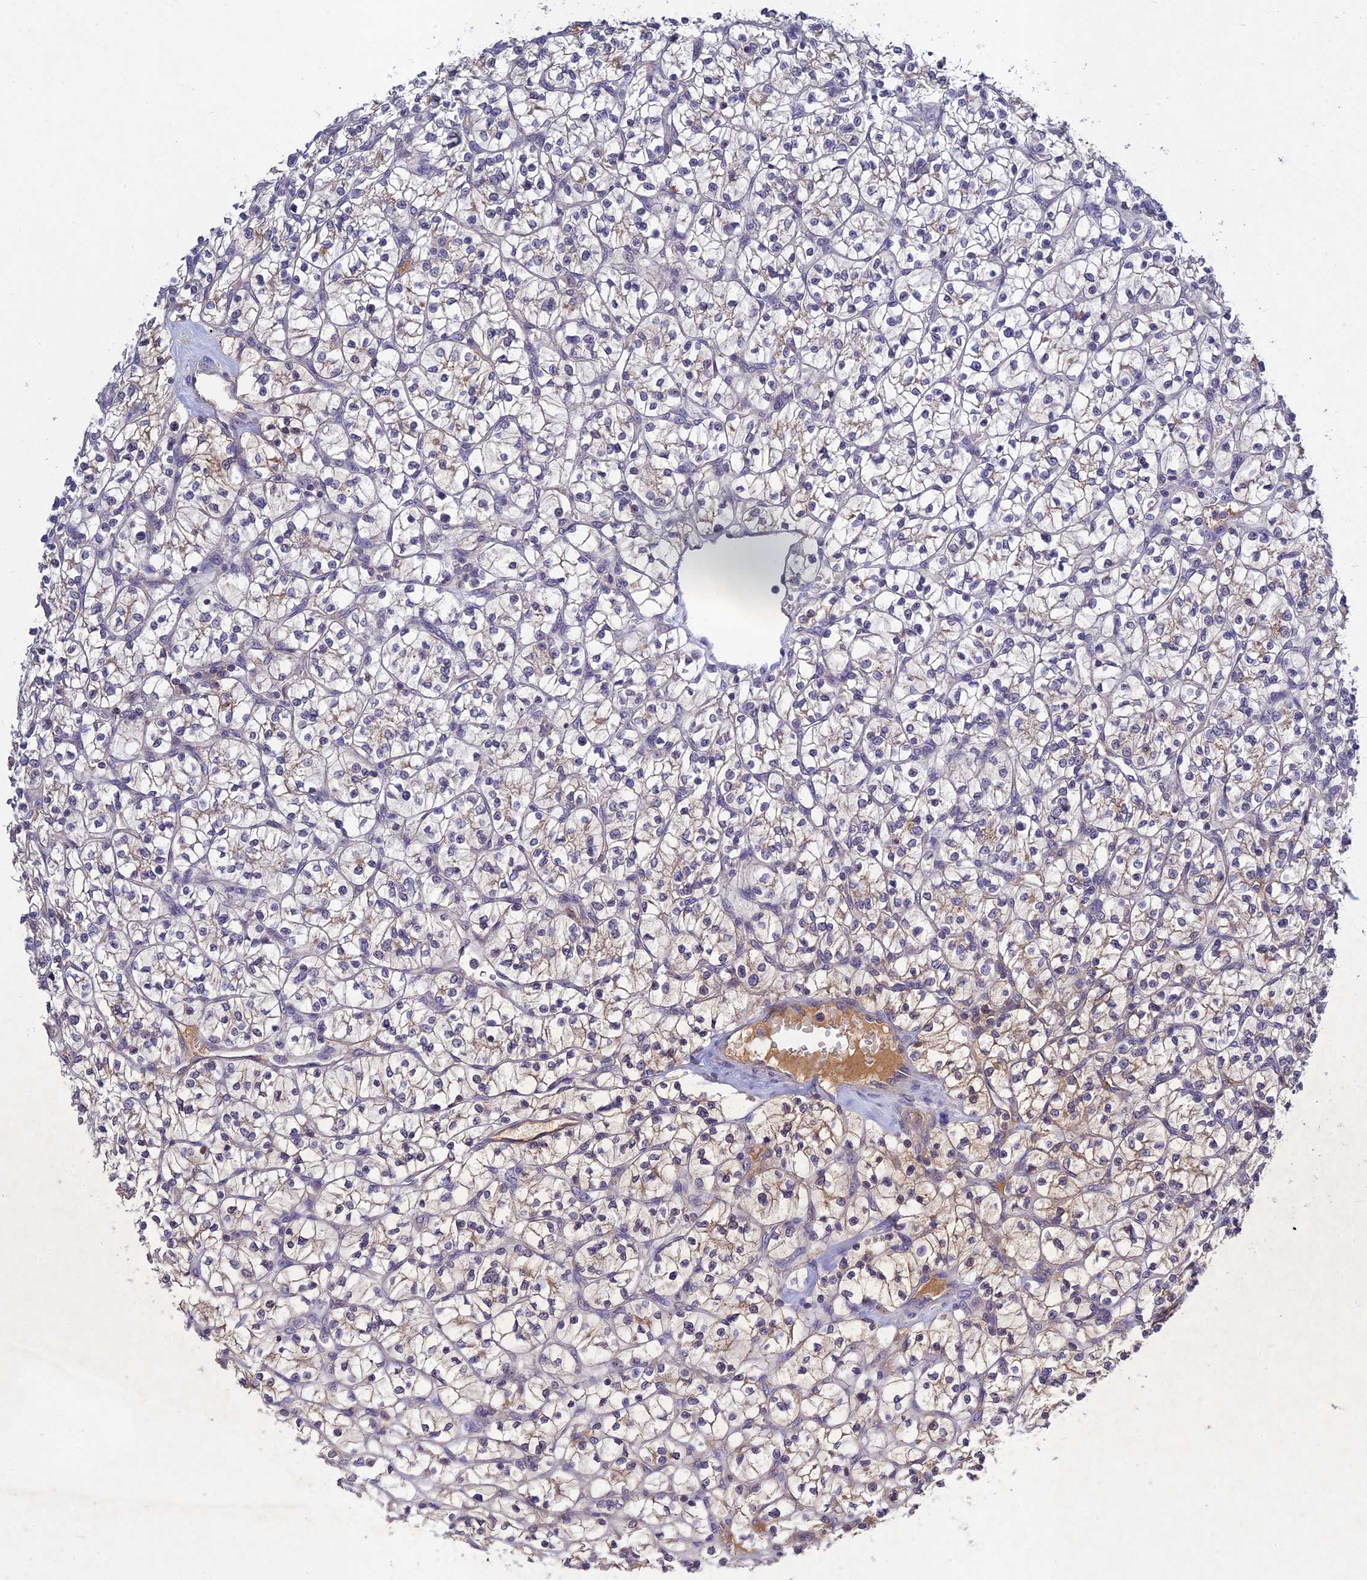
{"staining": {"intensity": "negative", "quantity": "none", "location": "none"}, "tissue": "renal cancer", "cell_type": "Tumor cells", "image_type": "cancer", "snomed": [{"axis": "morphology", "description": "Adenocarcinoma, NOS"}, {"axis": "topography", "description": "Kidney"}], "caption": "Protein analysis of renal cancer exhibits no significant staining in tumor cells.", "gene": "CHST5", "patient": {"sex": "female", "age": 64}}